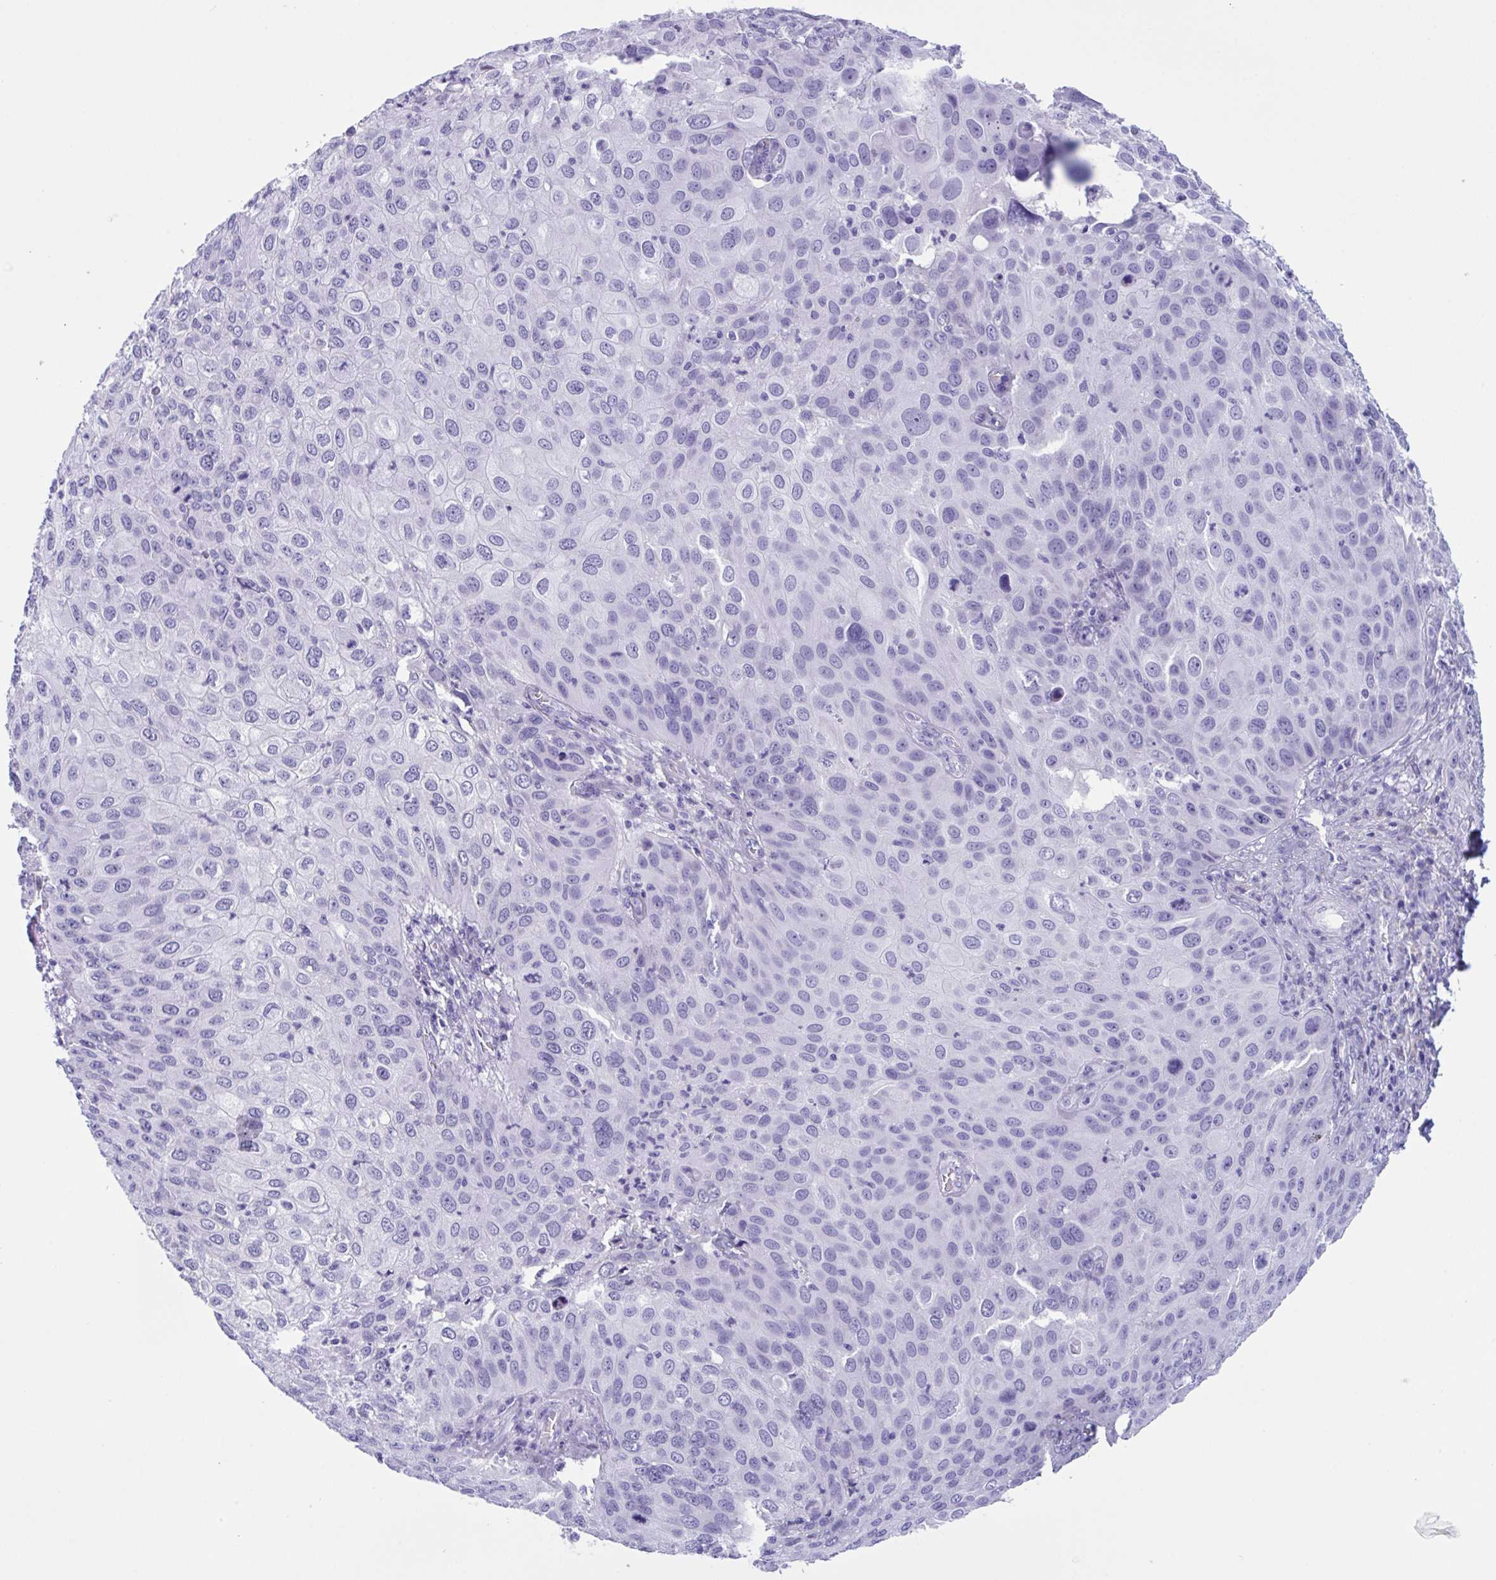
{"staining": {"intensity": "negative", "quantity": "none", "location": "none"}, "tissue": "skin cancer", "cell_type": "Tumor cells", "image_type": "cancer", "snomed": [{"axis": "morphology", "description": "Squamous cell carcinoma, NOS"}, {"axis": "topography", "description": "Skin"}], "caption": "Protein analysis of squamous cell carcinoma (skin) exhibits no significant expression in tumor cells. (DAB (3,3'-diaminobenzidine) IHC, high magnification).", "gene": "ZNF850", "patient": {"sex": "male", "age": 87}}